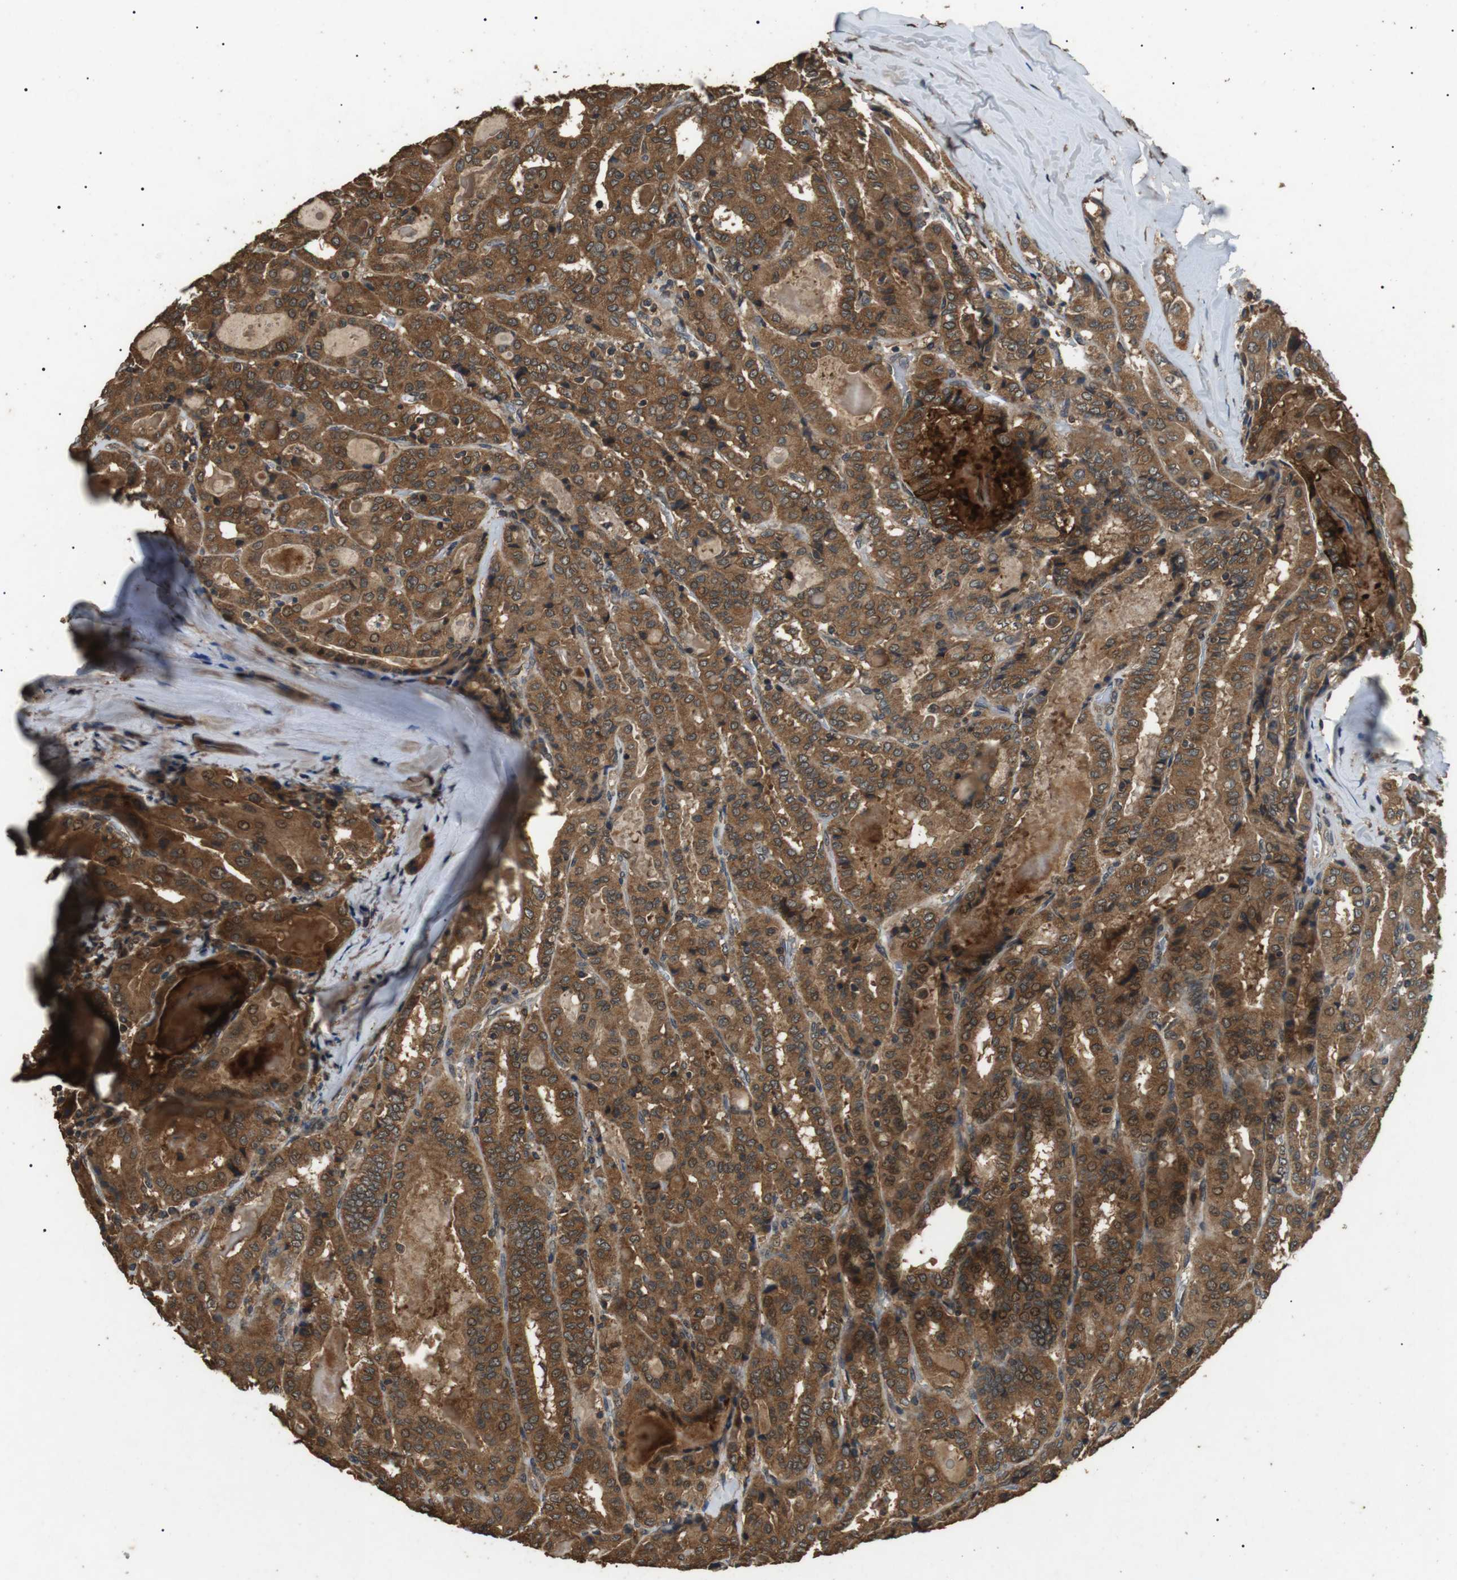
{"staining": {"intensity": "strong", "quantity": ">75%", "location": "cytoplasmic/membranous"}, "tissue": "thyroid cancer", "cell_type": "Tumor cells", "image_type": "cancer", "snomed": [{"axis": "morphology", "description": "Papillary adenocarcinoma, NOS"}, {"axis": "topography", "description": "Thyroid gland"}], "caption": "Thyroid papillary adenocarcinoma stained with immunohistochemistry reveals strong cytoplasmic/membranous positivity in about >75% of tumor cells.", "gene": "TBC1D15", "patient": {"sex": "female", "age": 42}}